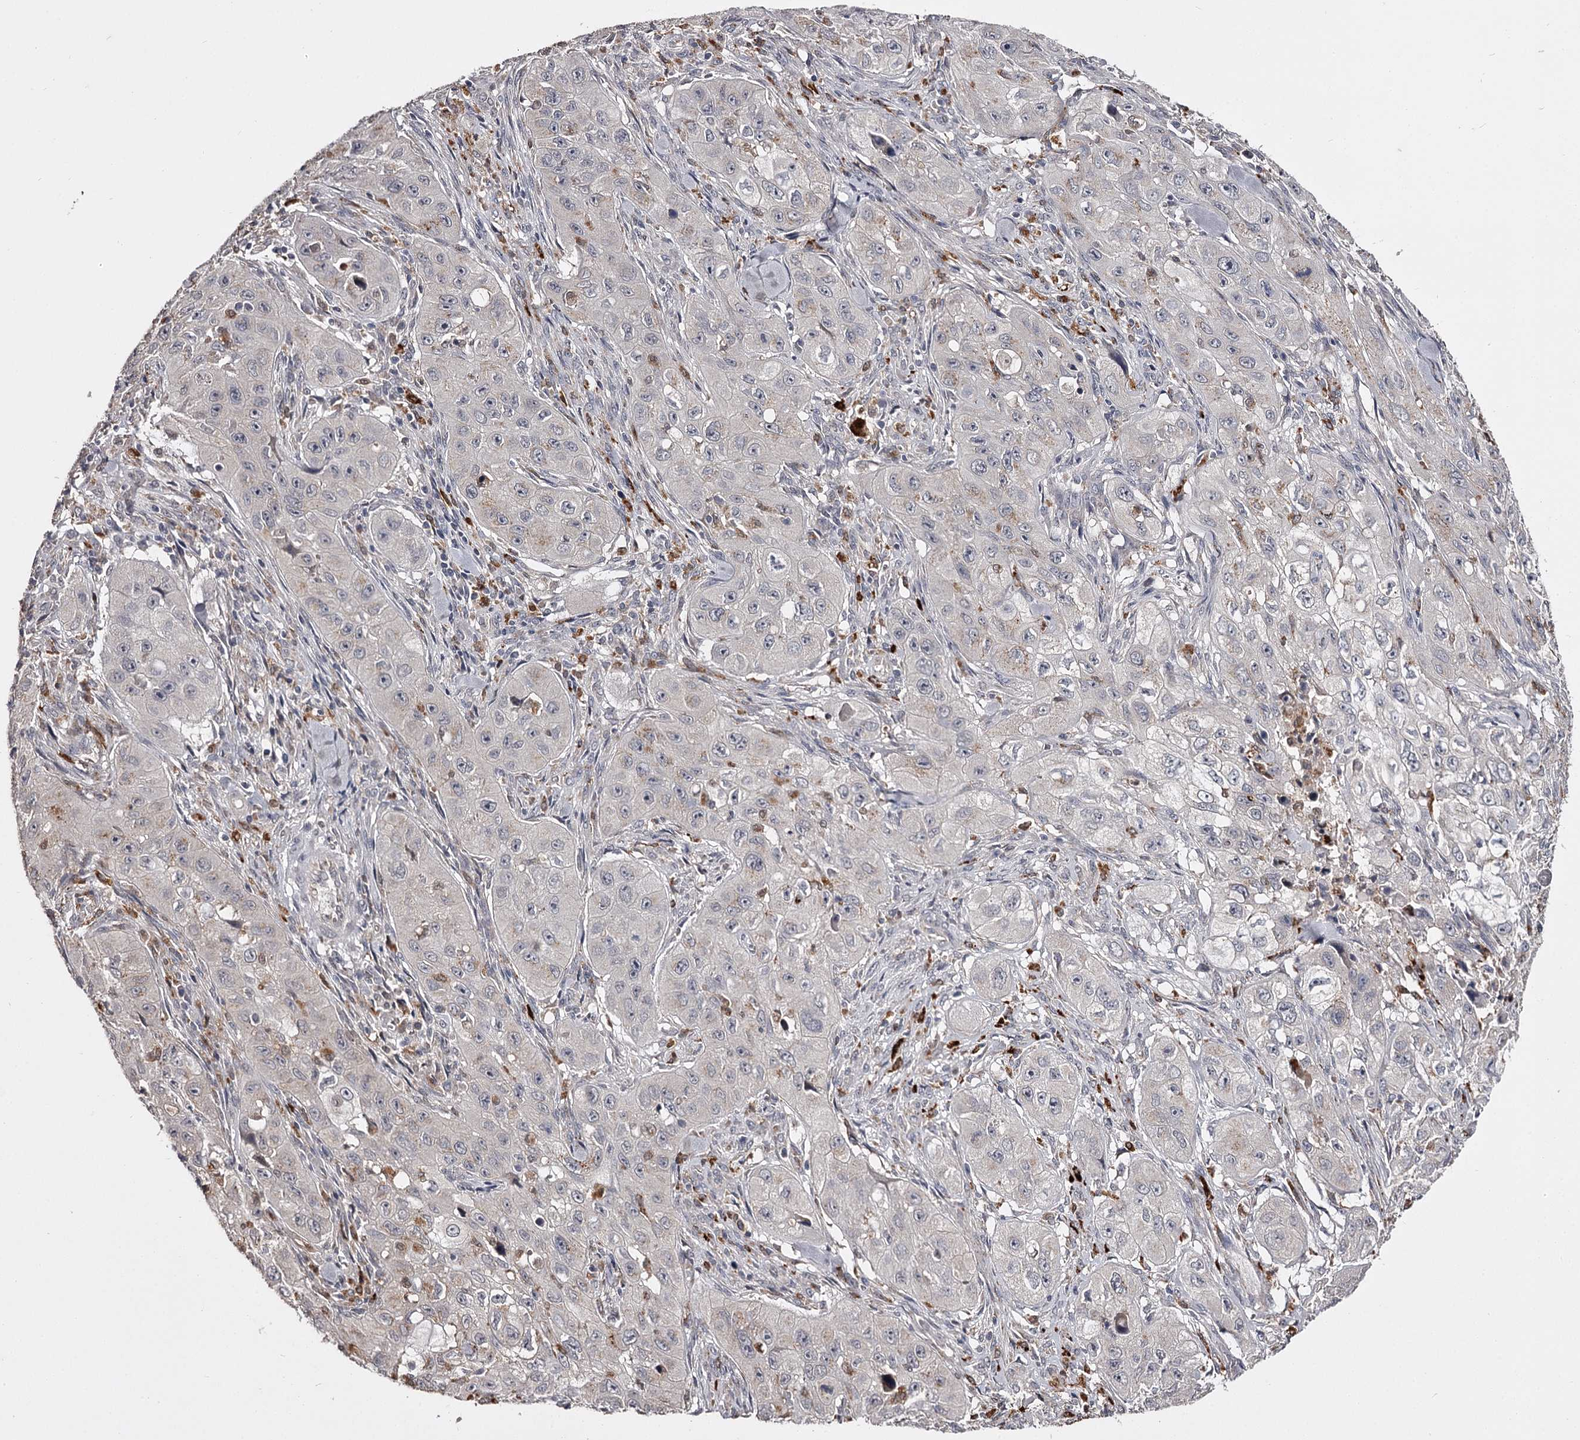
{"staining": {"intensity": "negative", "quantity": "none", "location": "none"}, "tissue": "skin cancer", "cell_type": "Tumor cells", "image_type": "cancer", "snomed": [{"axis": "morphology", "description": "Squamous cell carcinoma, NOS"}, {"axis": "topography", "description": "Skin"}, {"axis": "topography", "description": "Subcutis"}], "caption": "This is an immunohistochemistry (IHC) image of human skin squamous cell carcinoma. There is no staining in tumor cells.", "gene": "SLC32A1", "patient": {"sex": "male", "age": 73}}